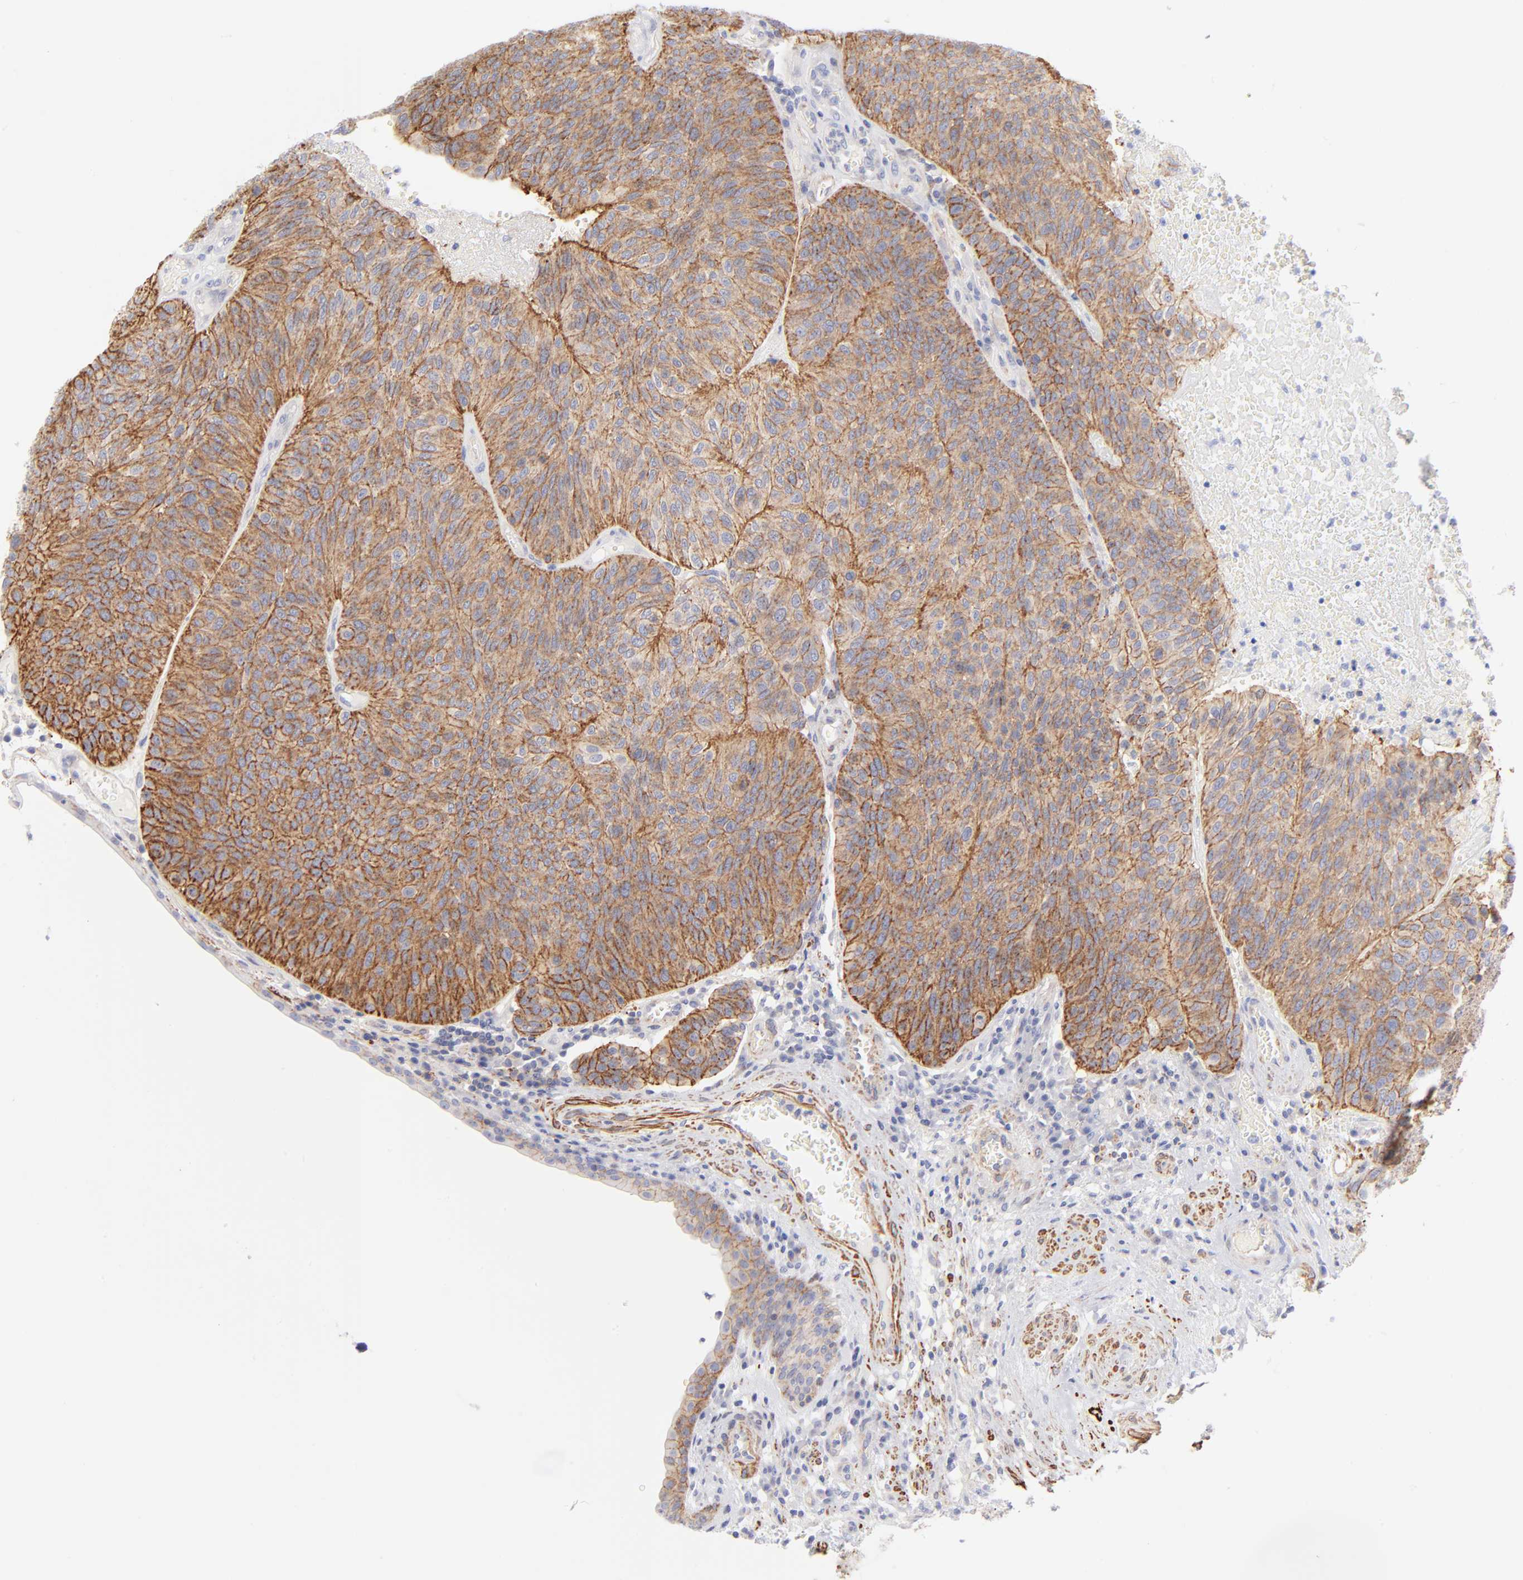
{"staining": {"intensity": "moderate", "quantity": ">75%", "location": "cytoplasmic/membranous"}, "tissue": "urothelial cancer", "cell_type": "Tumor cells", "image_type": "cancer", "snomed": [{"axis": "morphology", "description": "Urothelial carcinoma, High grade"}, {"axis": "topography", "description": "Urinary bladder"}], "caption": "Immunohistochemical staining of urothelial cancer demonstrates medium levels of moderate cytoplasmic/membranous protein expression in approximately >75% of tumor cells.", "gene": "ACTA2", "patient": {"sex": "male", "age": 66}}